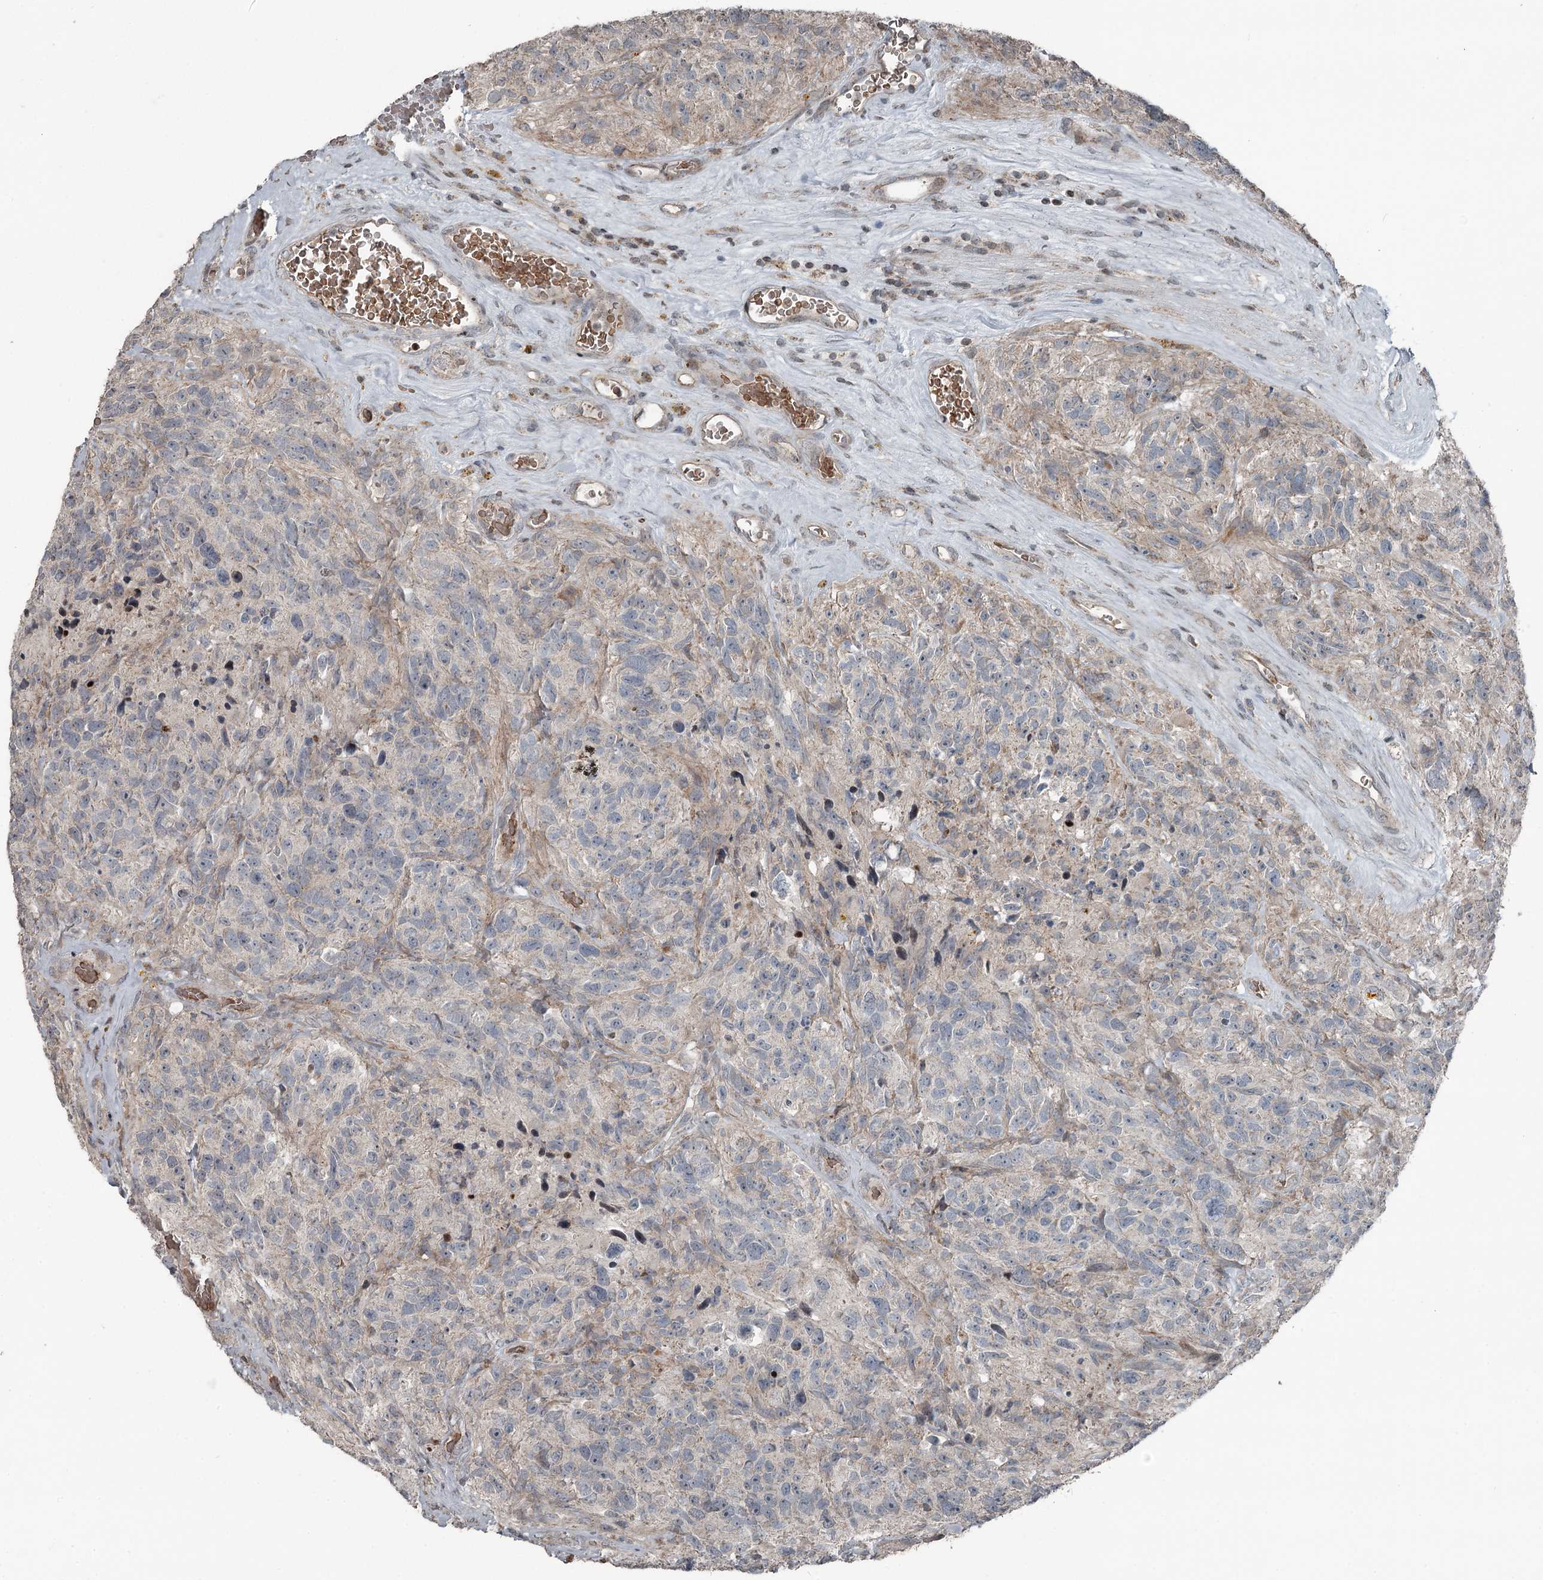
{"staining": {"intensity": "negative", "quantity": "none", "location": "none"}, "tissue": "glioma", "cell_type": "Tumor cells", "image_type": "cancer", "snomed": [{"axis": "morphology", "description": "Glioma, malignant, High grade"}, {"axis": "topography", "description": "Brain"}], "caption": "This is an immunohistochemistry micrograph of human glioma. There is no expression in tumor cells.", "gene": "RASSF8", "patient": {"sex": "male", "age": 69}}